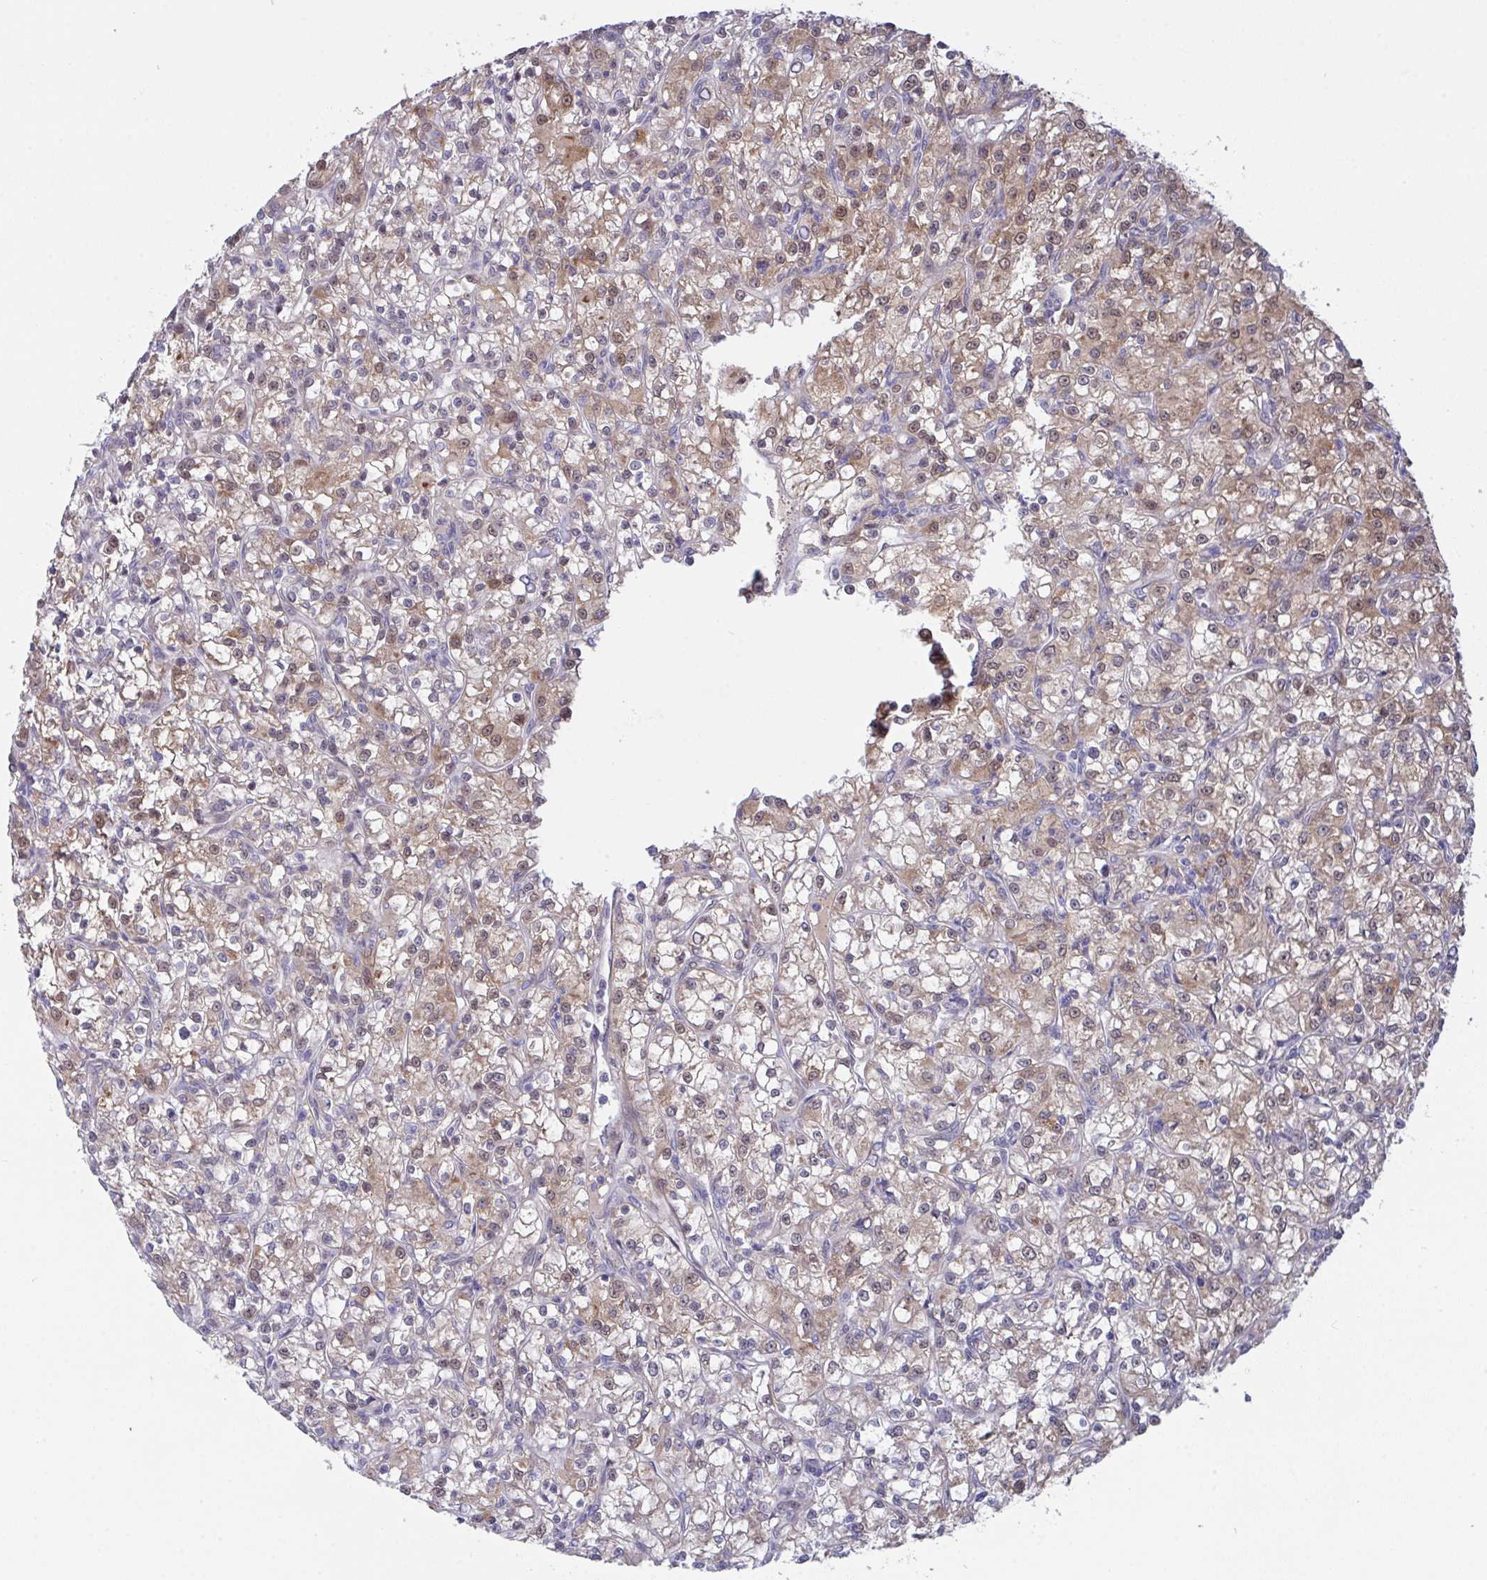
{"staining": {"intensity": "moderate", "quantity": "25%-75%", "location": "cytoplasmic/membranous,nuclear"}, "tissue": "renal cancer", "cell_type": "Tumor cells", "image_type": "cancer", "snomed": [{"axis": "morphology", "description": "Adenocarcinoma, NOS"}, {"axis": "topography", "description": "Kidney"}], "caption": "An image of adenocarcinoma (renal) stained for a protein reveals moderate cytoplasmic/membranous and nuclear brown staining in tumor cells.", "gene": "L3HYPDH", "patient": {"sex": "female", "age": 59}}